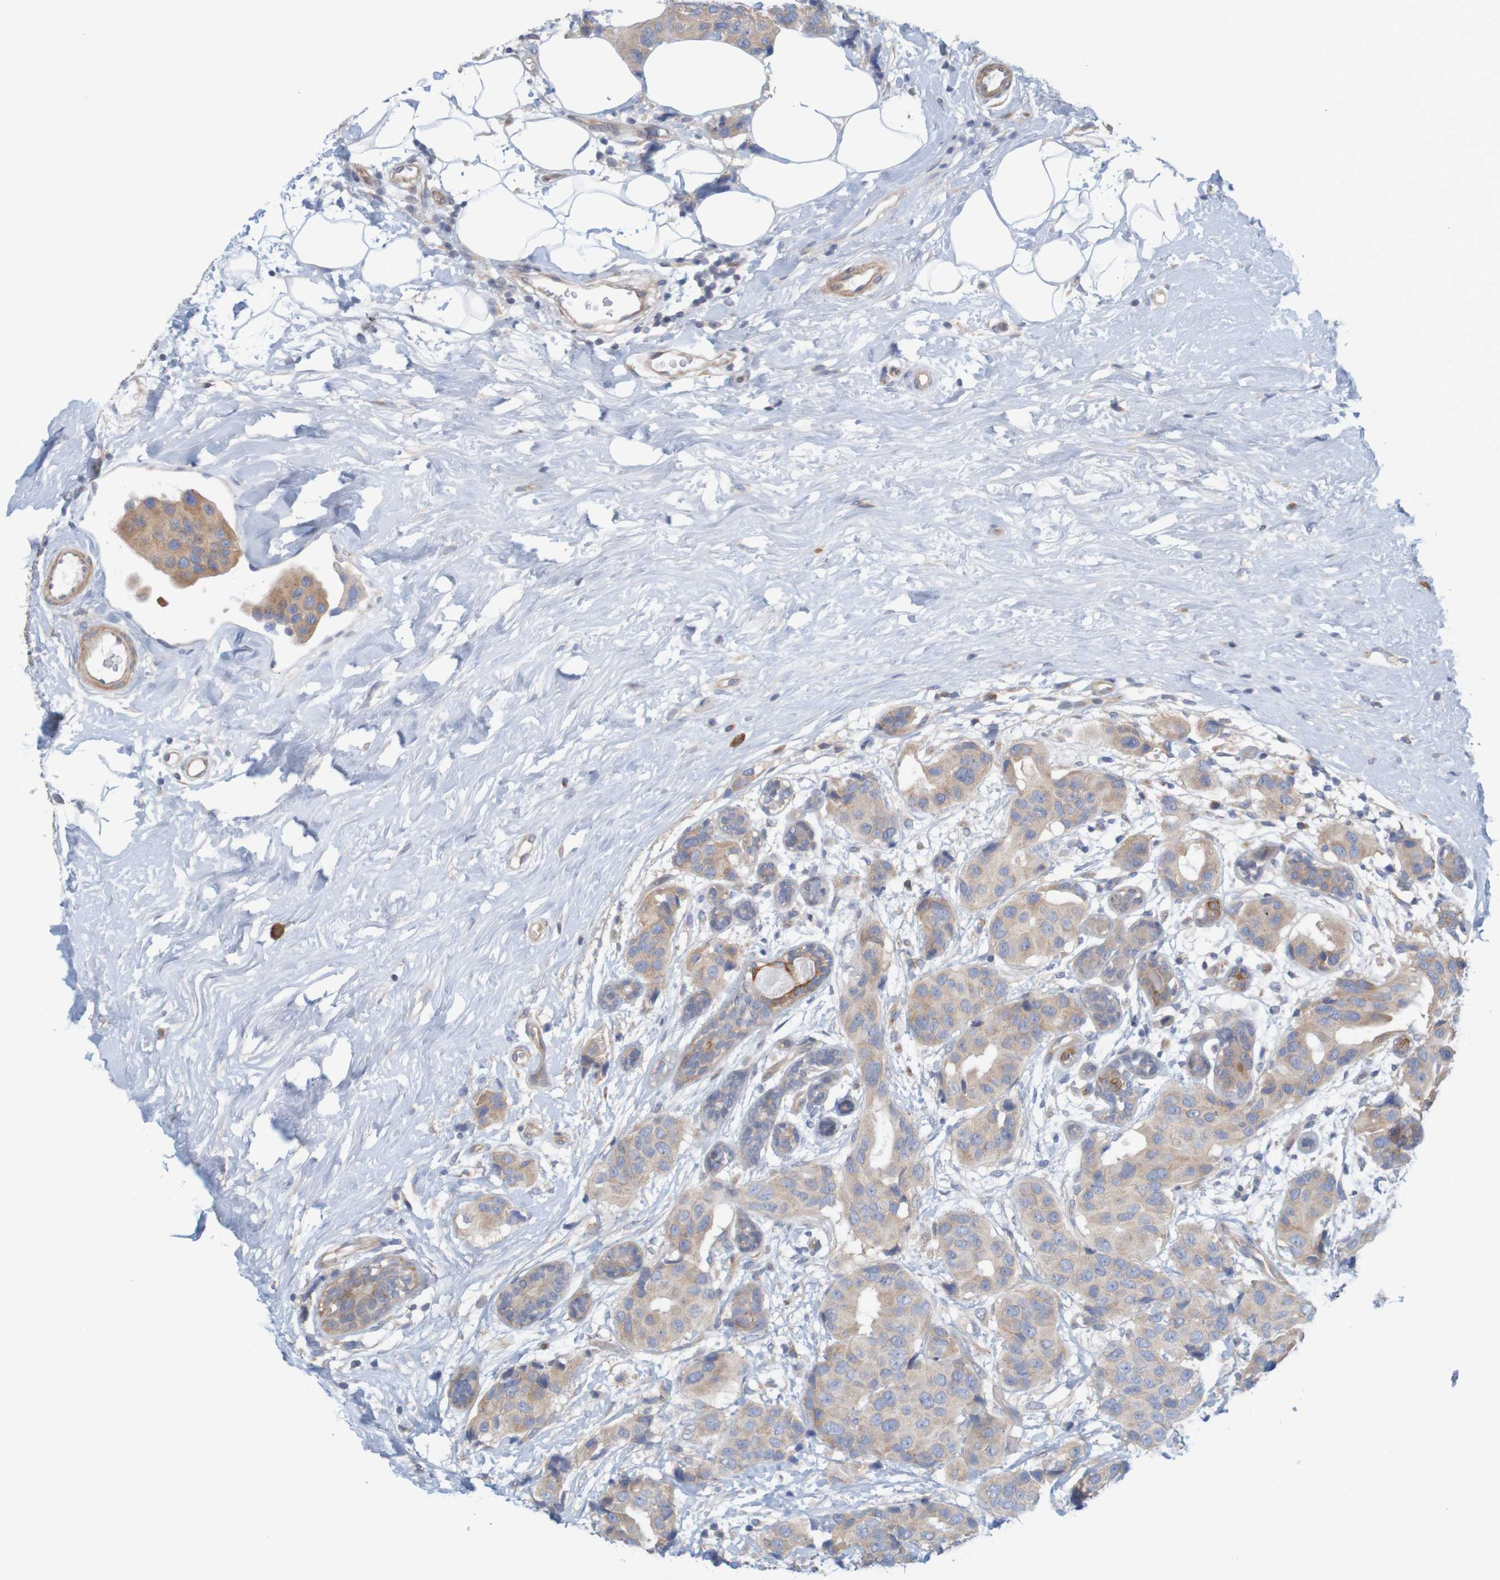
{"staining": {"intensity": "weak", "quantity": ">75%", "location": "cytoplasmic/membranous"}, "tissue": "breast cancer", "cell_type": "Tumor cells", "image_type": "cancer", "snomed": [{"axis": "morphology", "description": "Normal tissue, NOS"}, {"axis": "morphology", "description": "Duct carcinoma"}, {"axis": "topography", "description": "Breast"}], "caption": "Approximately >75% of tumor cells in breast cancer demonstrate weak cytoplasmic/membranous protein staining as visualized by brown immunohistochemical staining.", "gene": "KRT23", "patient": {"sex": "female", "age": 39}}